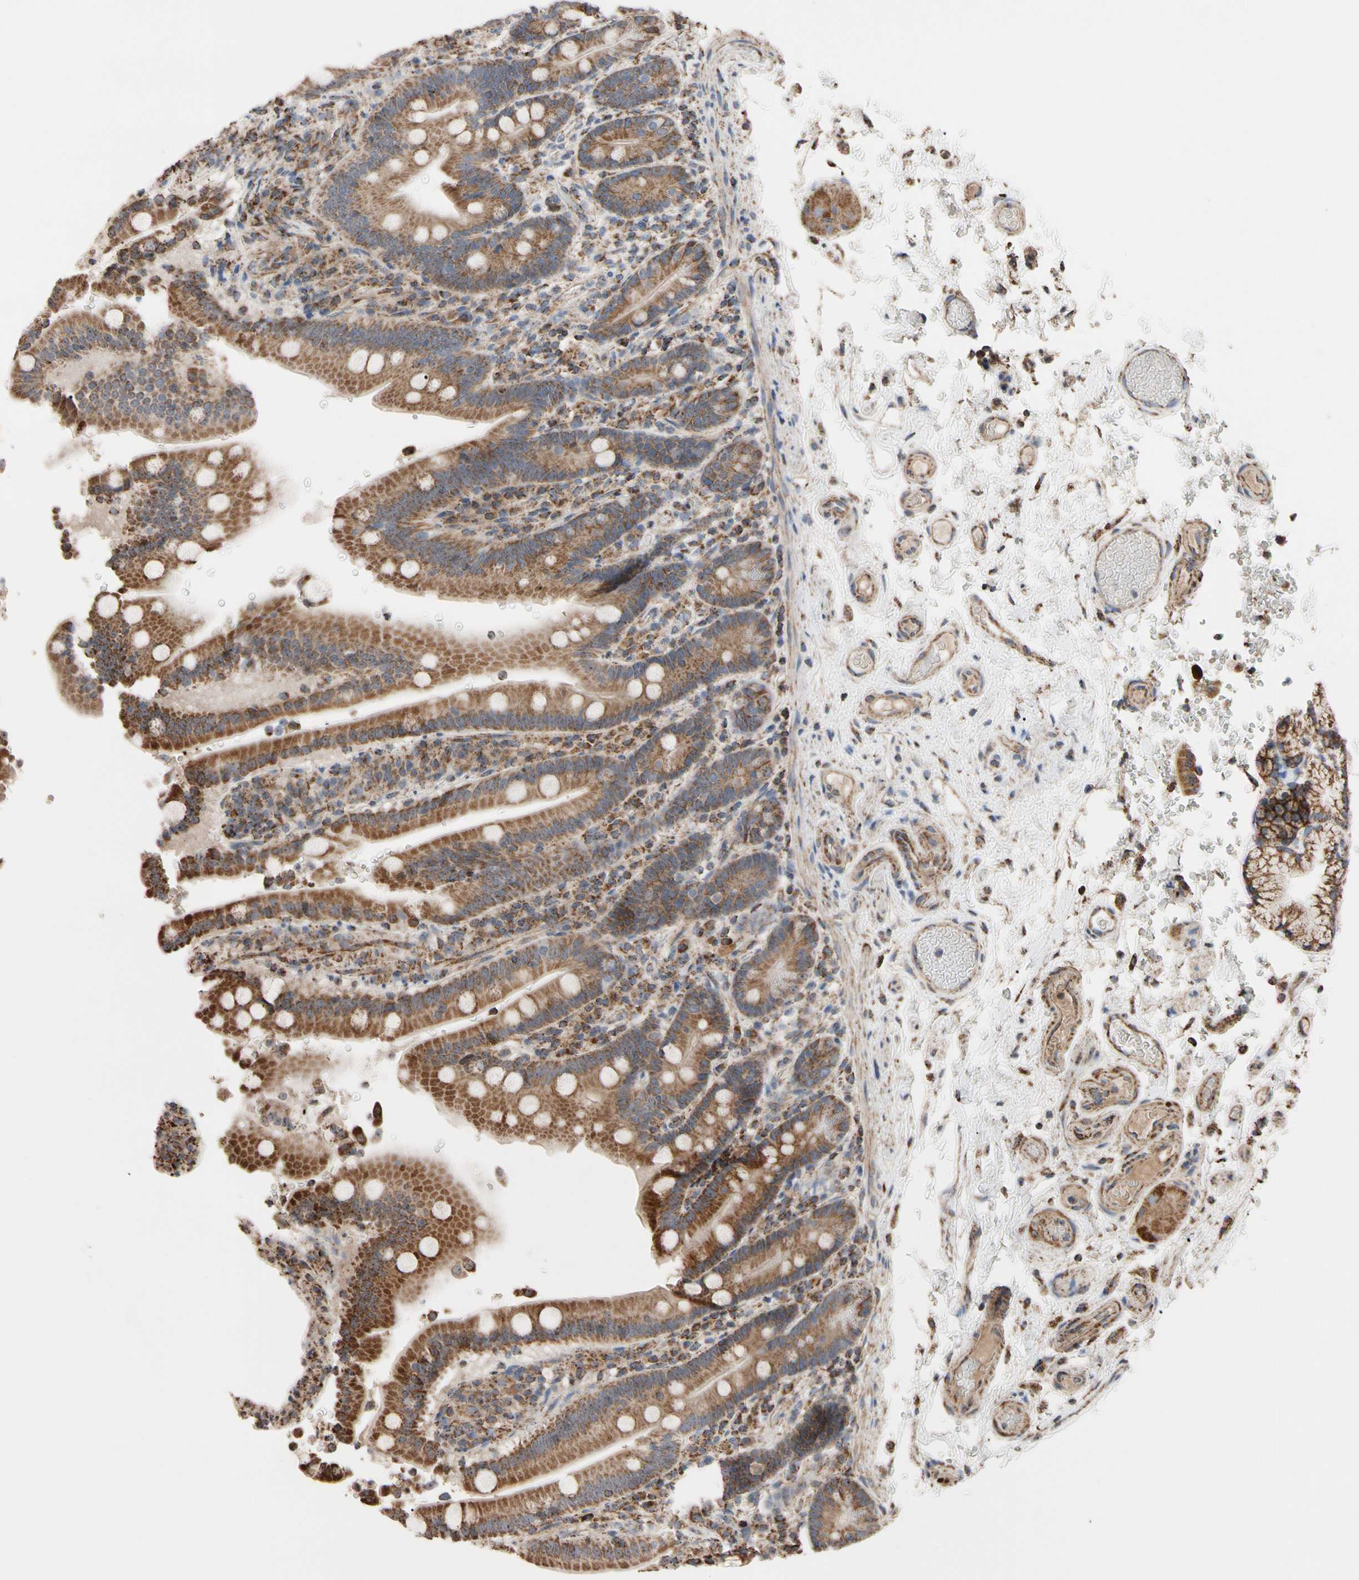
{"staining": {"intensity": "strong", "quantity": ">75%", "location": "cytoplasmic/membranous"}, "tissue": "duodenum", "cell_type": "Glandular cells", "image_type": "normal", "snomed": [{"axis": "morphology", "description": "Normal tissue, NOS"}, {"axis": "topography", "description": "Small intestine, NOS"}], "caption": "Immunohistochemical staining of normal human duodenum shows strong cytoplasmic/membranous protein expression in about >75% of glandular cells. (IHC, brightfield microscopy, high magnification).", "gene": "FAM110B", "patient": {"sex": "female", "age": 71}}